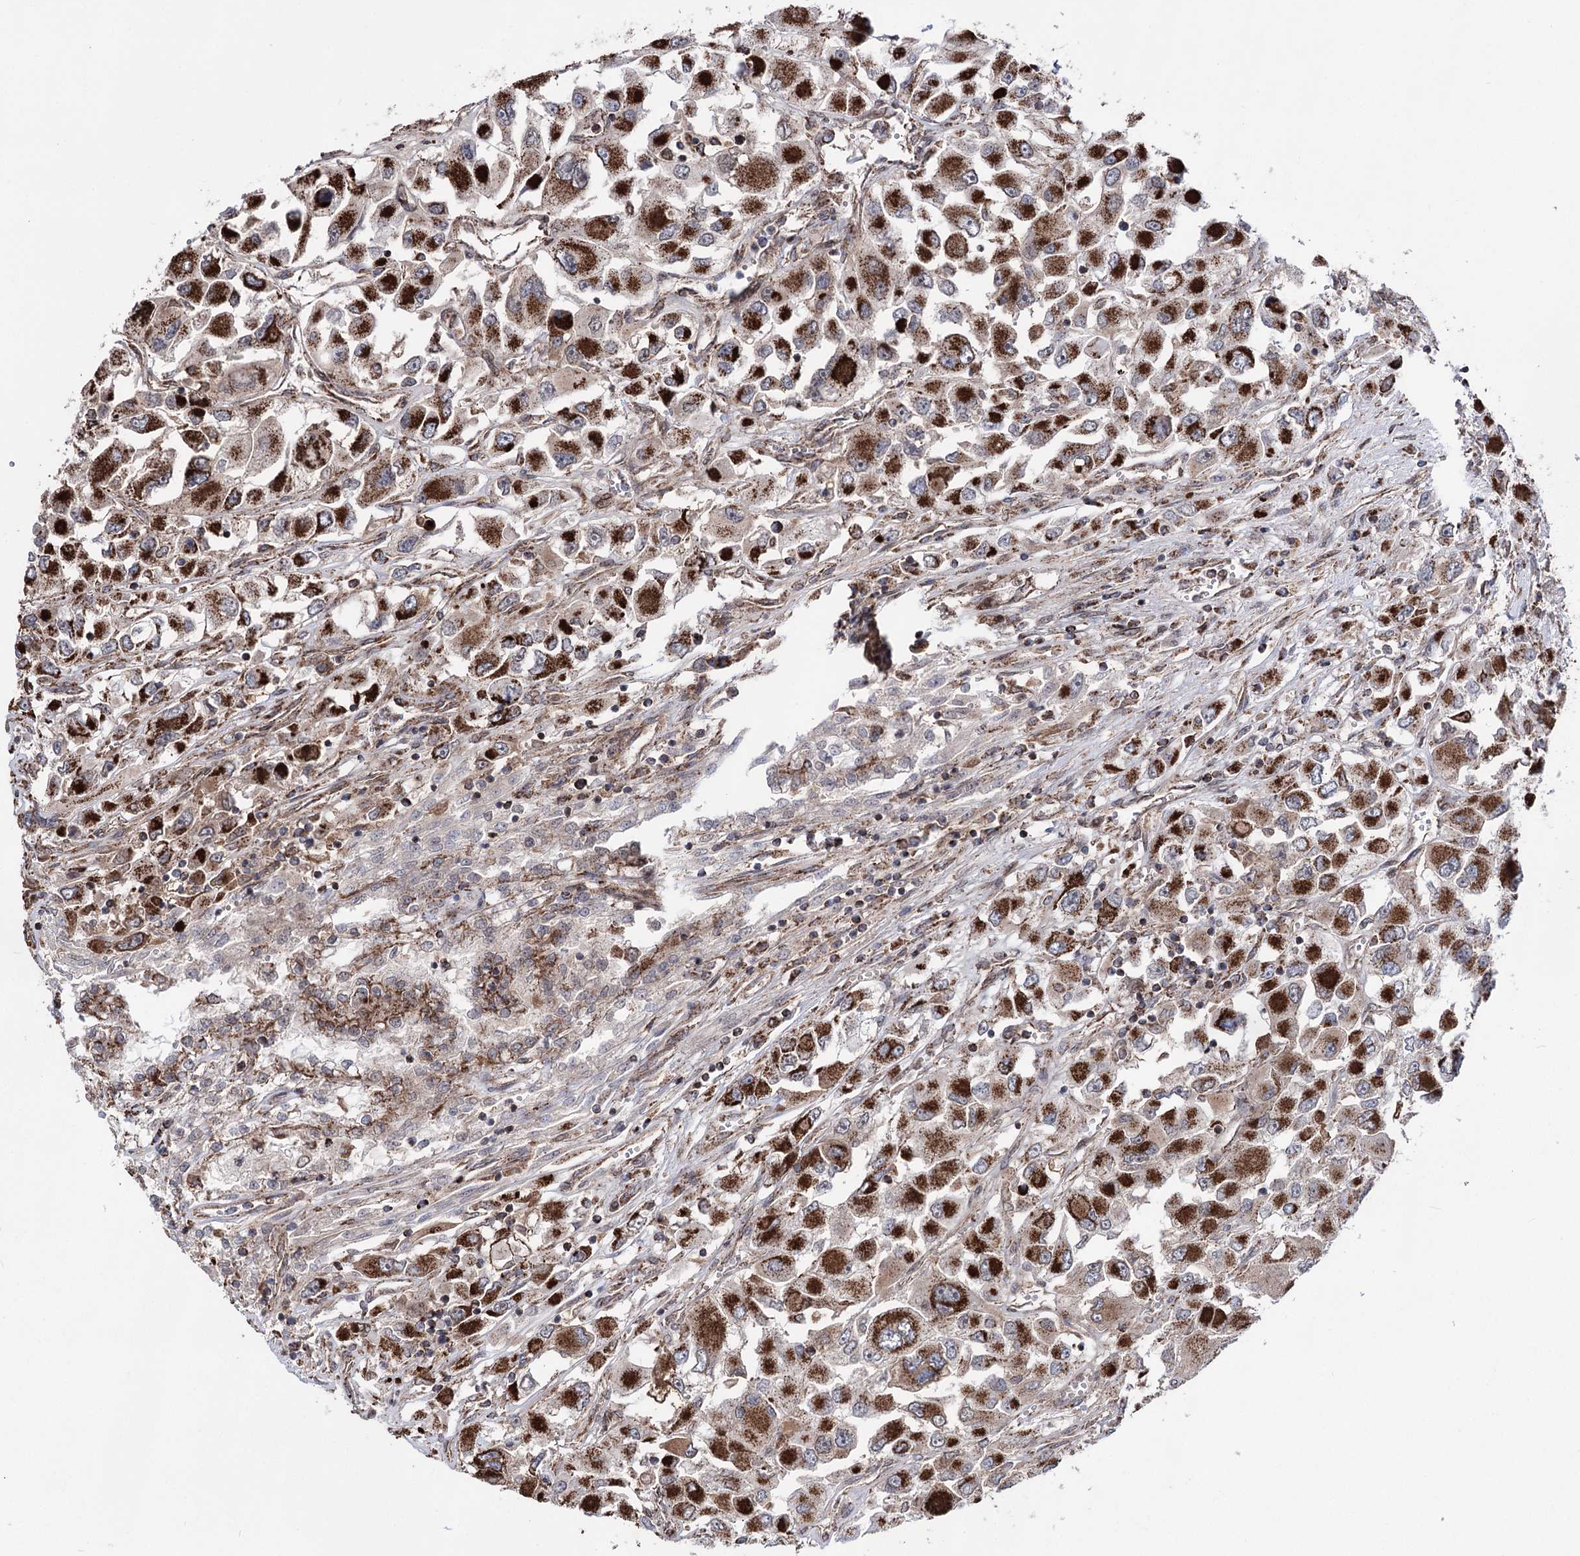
{"staining": {"intensity": "strong", "quantity": ">75%", "location": "cytoplasmic/membranous"}, "tissue": "renal cancer", "cell_type": "Tumor cells", "image_type": "cancer", "snomed": [{"axis": "morphology", "description": "Adenocarcinoma, NOS"}, {"axis": "topography", "description": "Kidney"}], "caption": "Brown immunohistochemical staining in human renal cancer (adenocarcinoma) reveals strong cytoplasmic/membranous expression in about >75% of tumor cells.", "gene": "CREB3L4", "patient": {"sex": "female", "age": 52}}